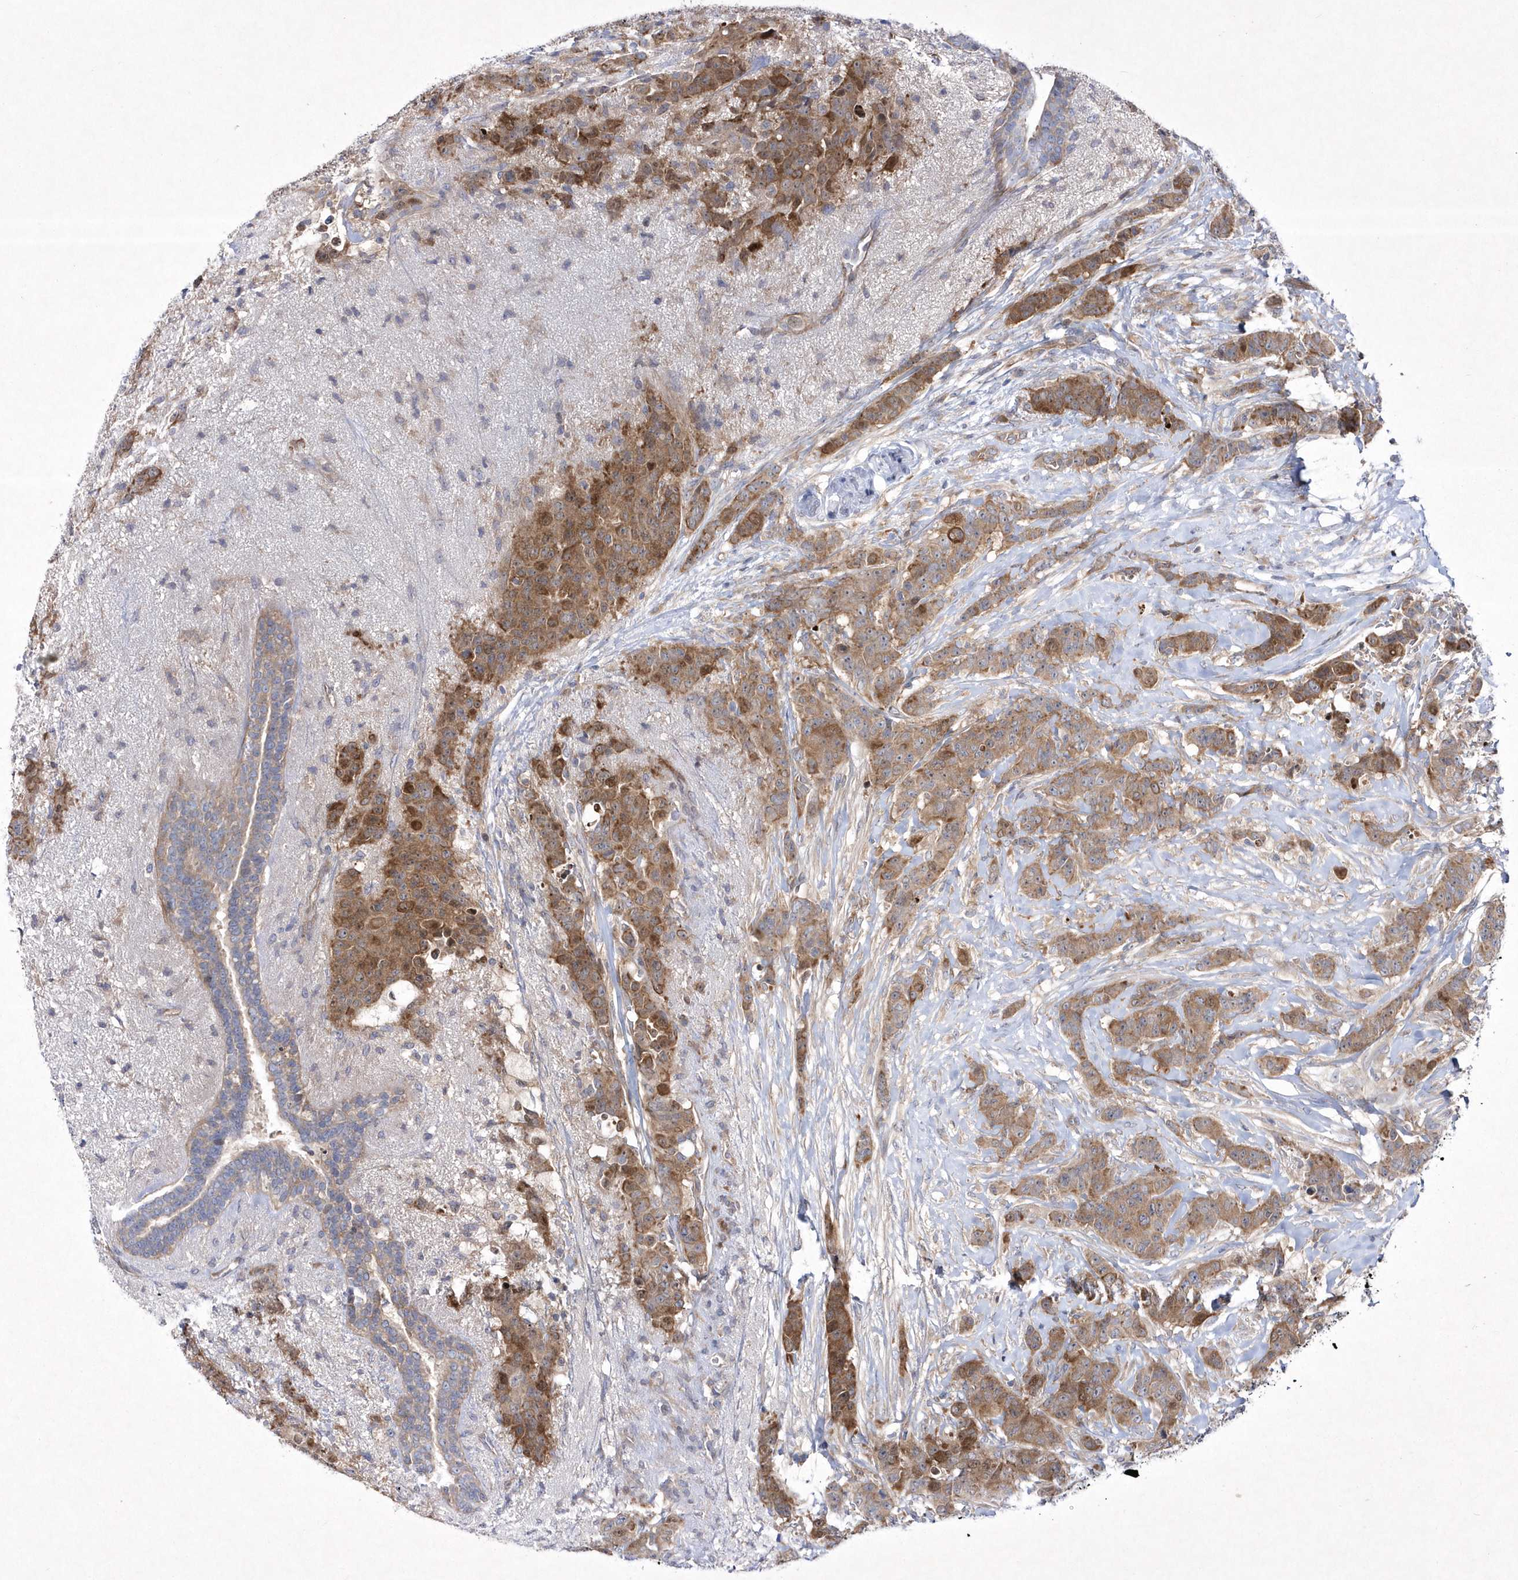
{"staining": {"intensity": "moderate", "quantity": ">75%", "location": "cytoplasmic/membranous"}, "tissue": "breast cancer", "cell_type": "Tumor cells", "image_type": "cancer", "snomed": [{"axis": "morphology", "description": "Duct carcinoma"}, {"axis": "topography", "description": "Breast"}], "caption": "Immunohistochemical staining of human breast cancer shows moderate cytoplasmic/membranous protein staining in approximately >75% of tumor cells.", "gene": "DSPP", "patient": {"sex": "female", "age": 40}}